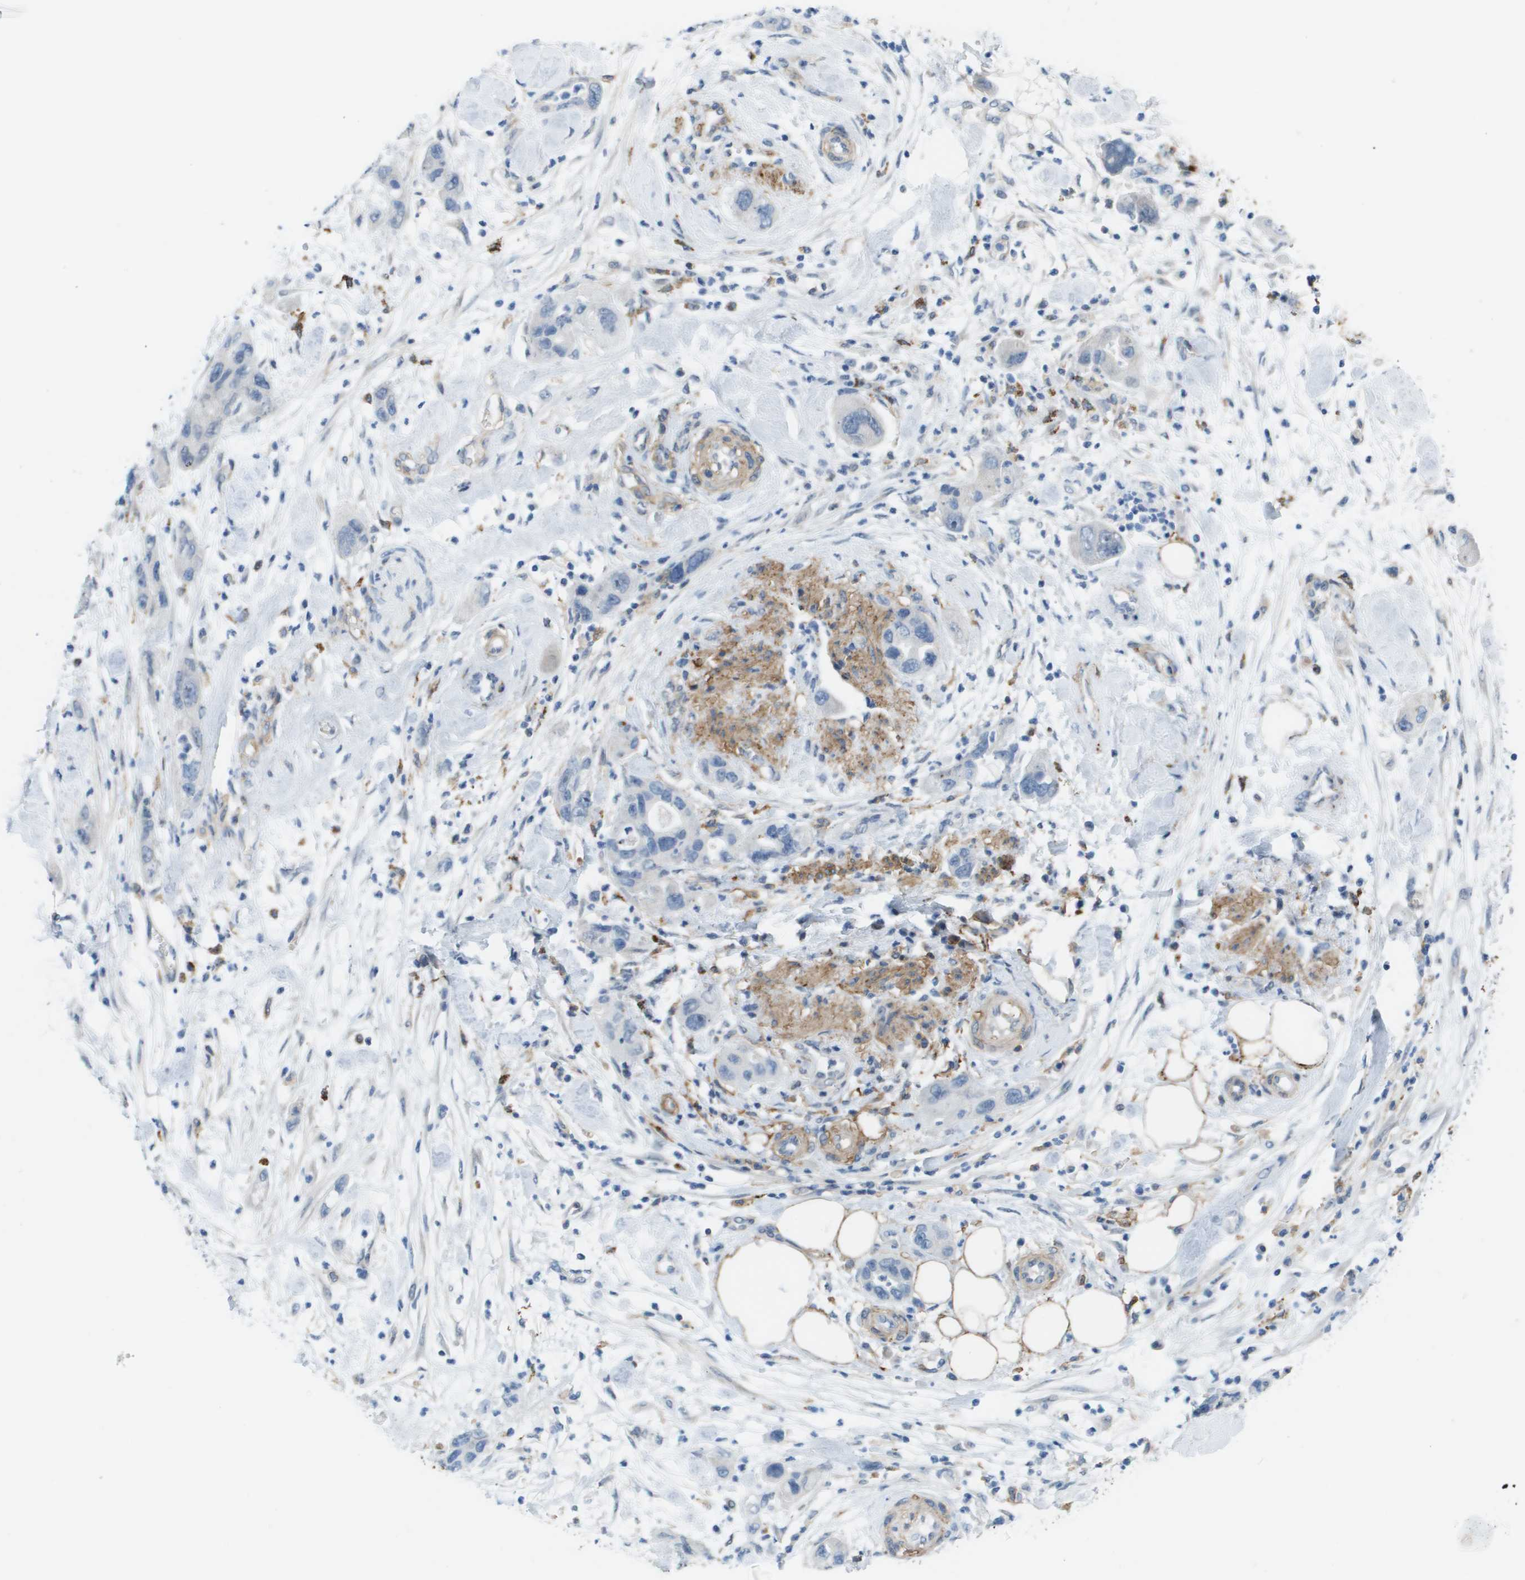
{"staining": {"intensity": "negative", "quantity": "none", "location": "none"}, "tissue": "pancreatic cancer", "cell_type": "Tumor cells", "image_type": "cancer", "snomed": [{"axis": "morphology", "description": "Normal tissue, NOS"}, {"axis": "morphology", "description": "Adenocarcinoma, NOS"}, {"axis": "topography", "description": "Pancreas"}], "caption": "Immunohistochemistry of human pancreatic cancer (adenocarcinoma) displays no positivity in tumor cells.", "gene": "ZBTB43", "patient": {"sex": "female", "age": 71}}